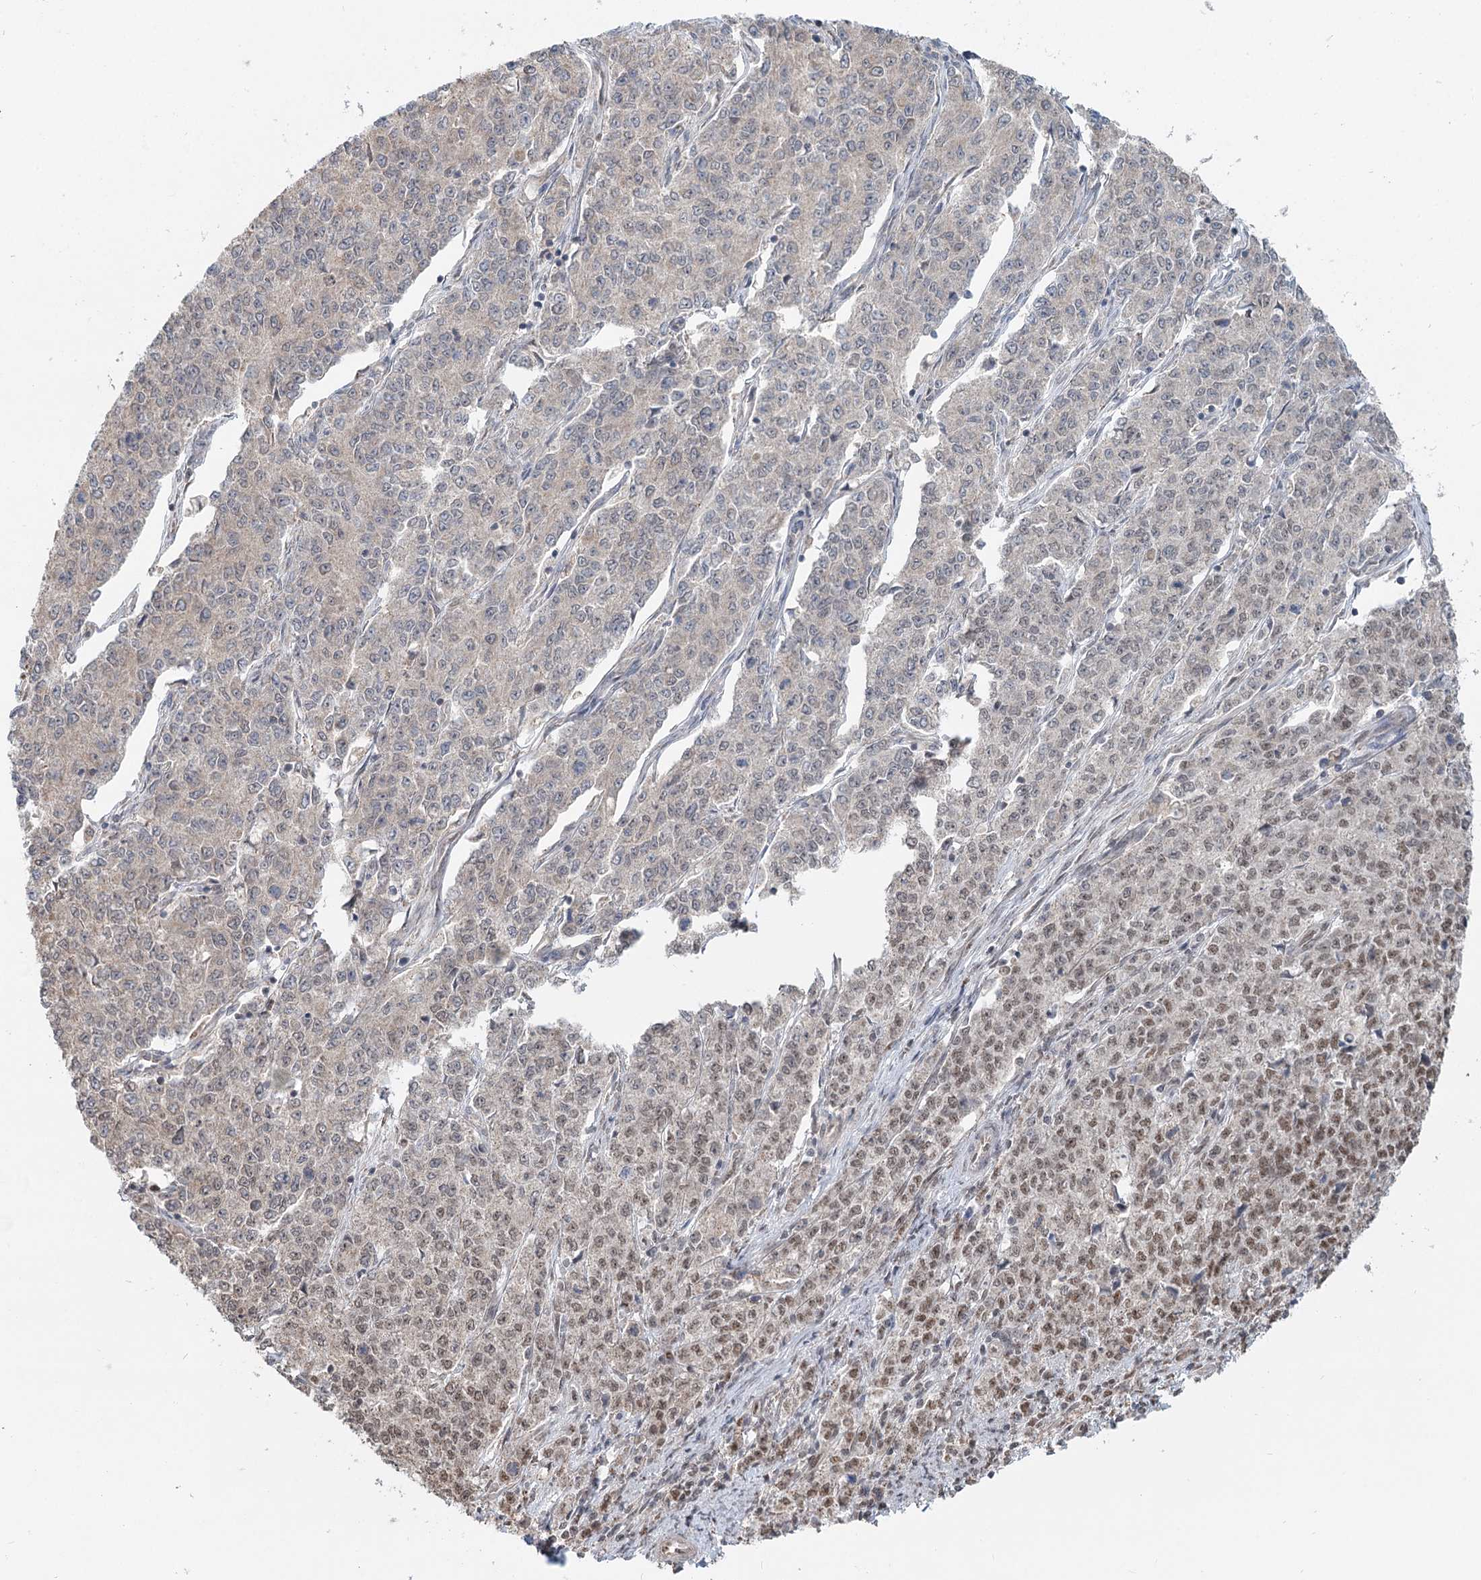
{"staining": {"intensity": "negative", "quantity": "none", "location": "none"}, "tissue": "endometrial cancer", "cell_type": "Tumor cells", "image_type": "cancer", "snomed": [{"axis": "morphology", "description": "Adenocarcinoma, NOS"}, {"axis": "topography", "description": "Endometrium"}], "caption": "Protein analysis of adenocarcinoma (endometrial) demonstrates no significant positivity in tumor cells.", "gene": "GPALPP1", "patient": {"sex": "female", "age": 50}}